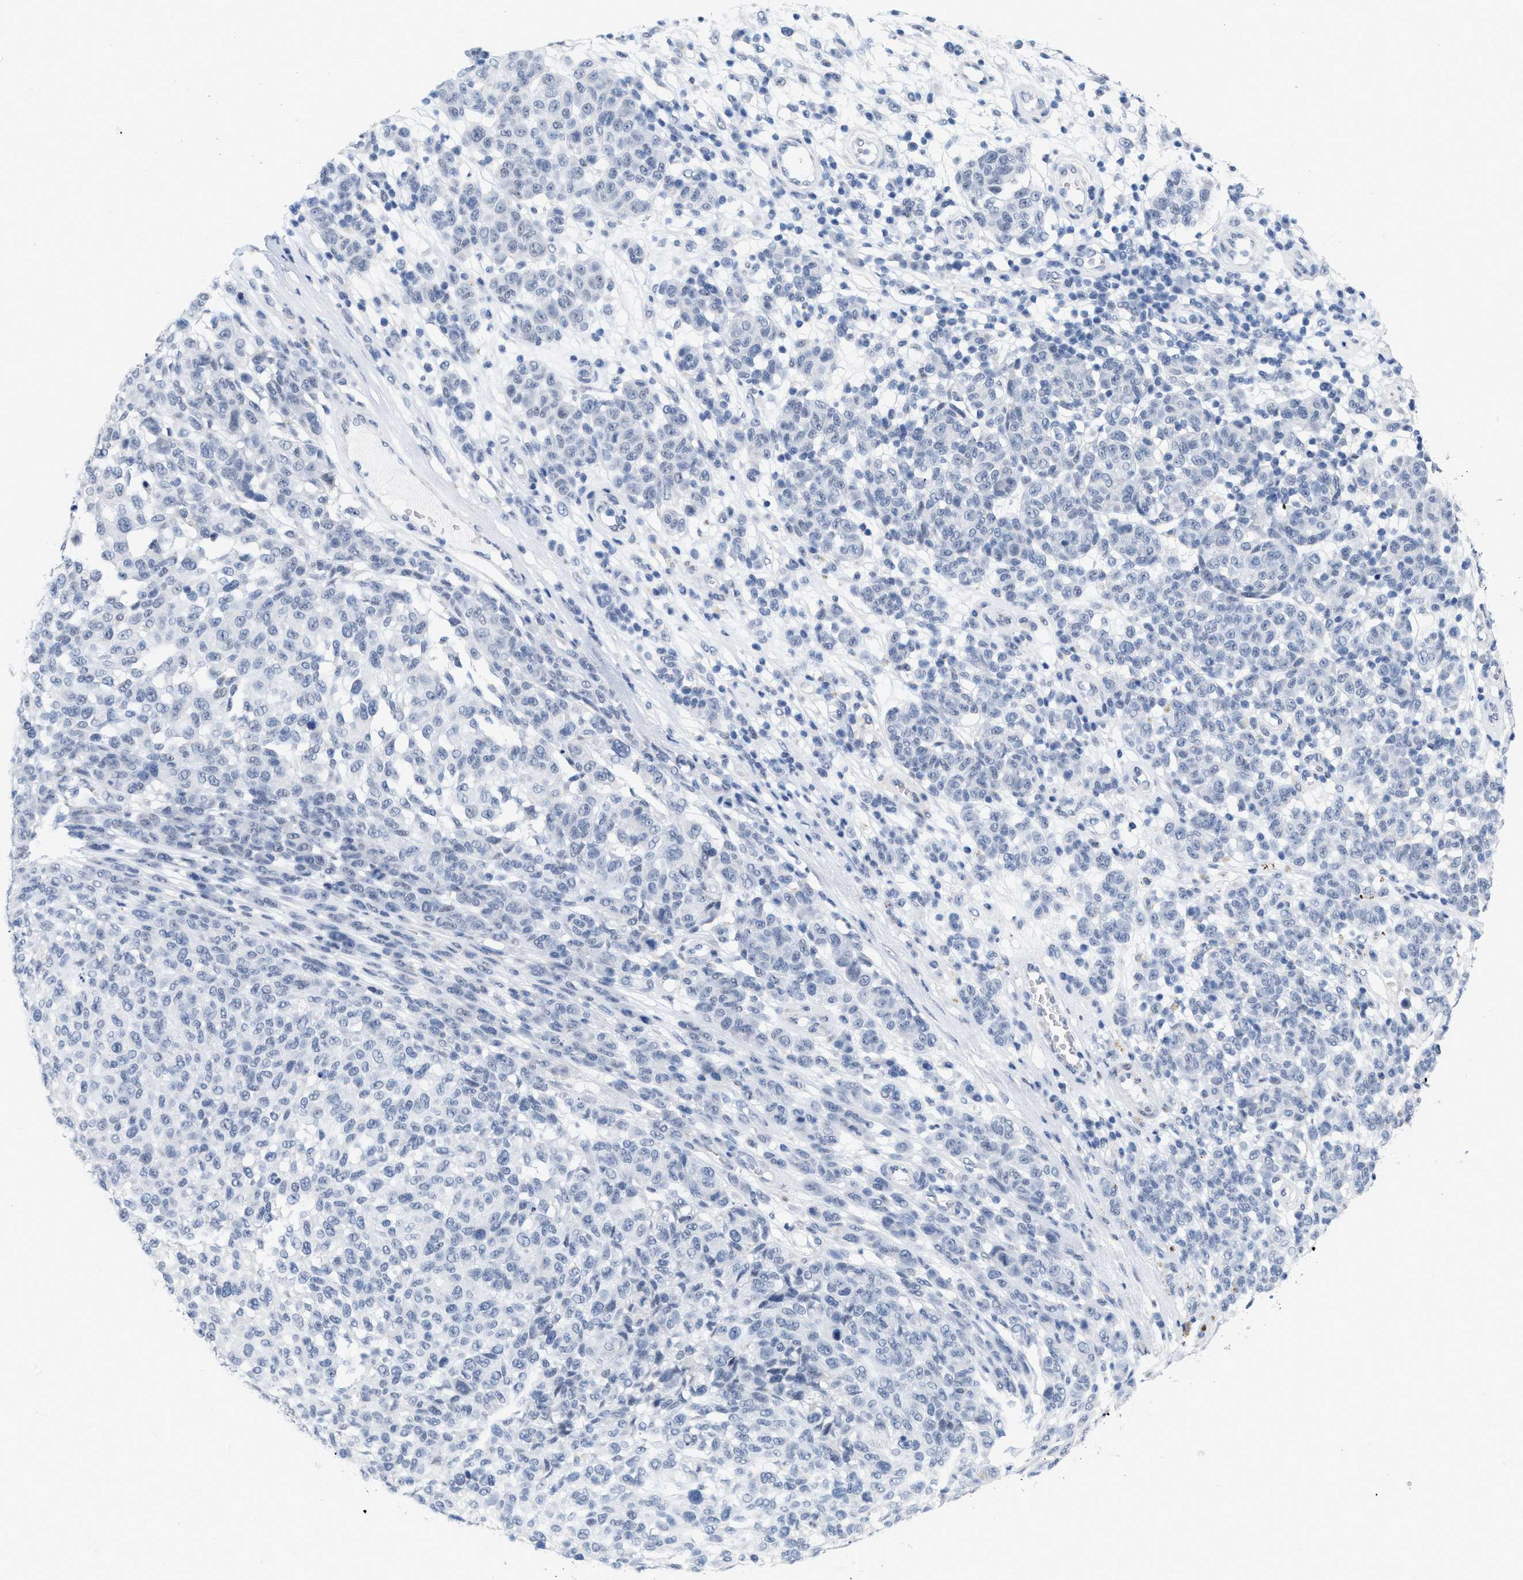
{"staining": {"intensity": "negative", "quantity": "none", "location": "none"}, "tissue": "melanoma", "cell_type": "Tumor cells", "image_type": "cancer", "snomed": [{"axis": "morphology", "description": "Malignant melanoma, NOS"}, {"axis": "topography", "description": "Skin"}], "caption": "This photomicrograph is of melanoma stained with immunohistochemistry to label a protein in brown with the nuclei are counter-stained blue. There is no staining in tumor cells.", "gene": "XIRP1", "patient": {"sex": "male", "age": 59}}